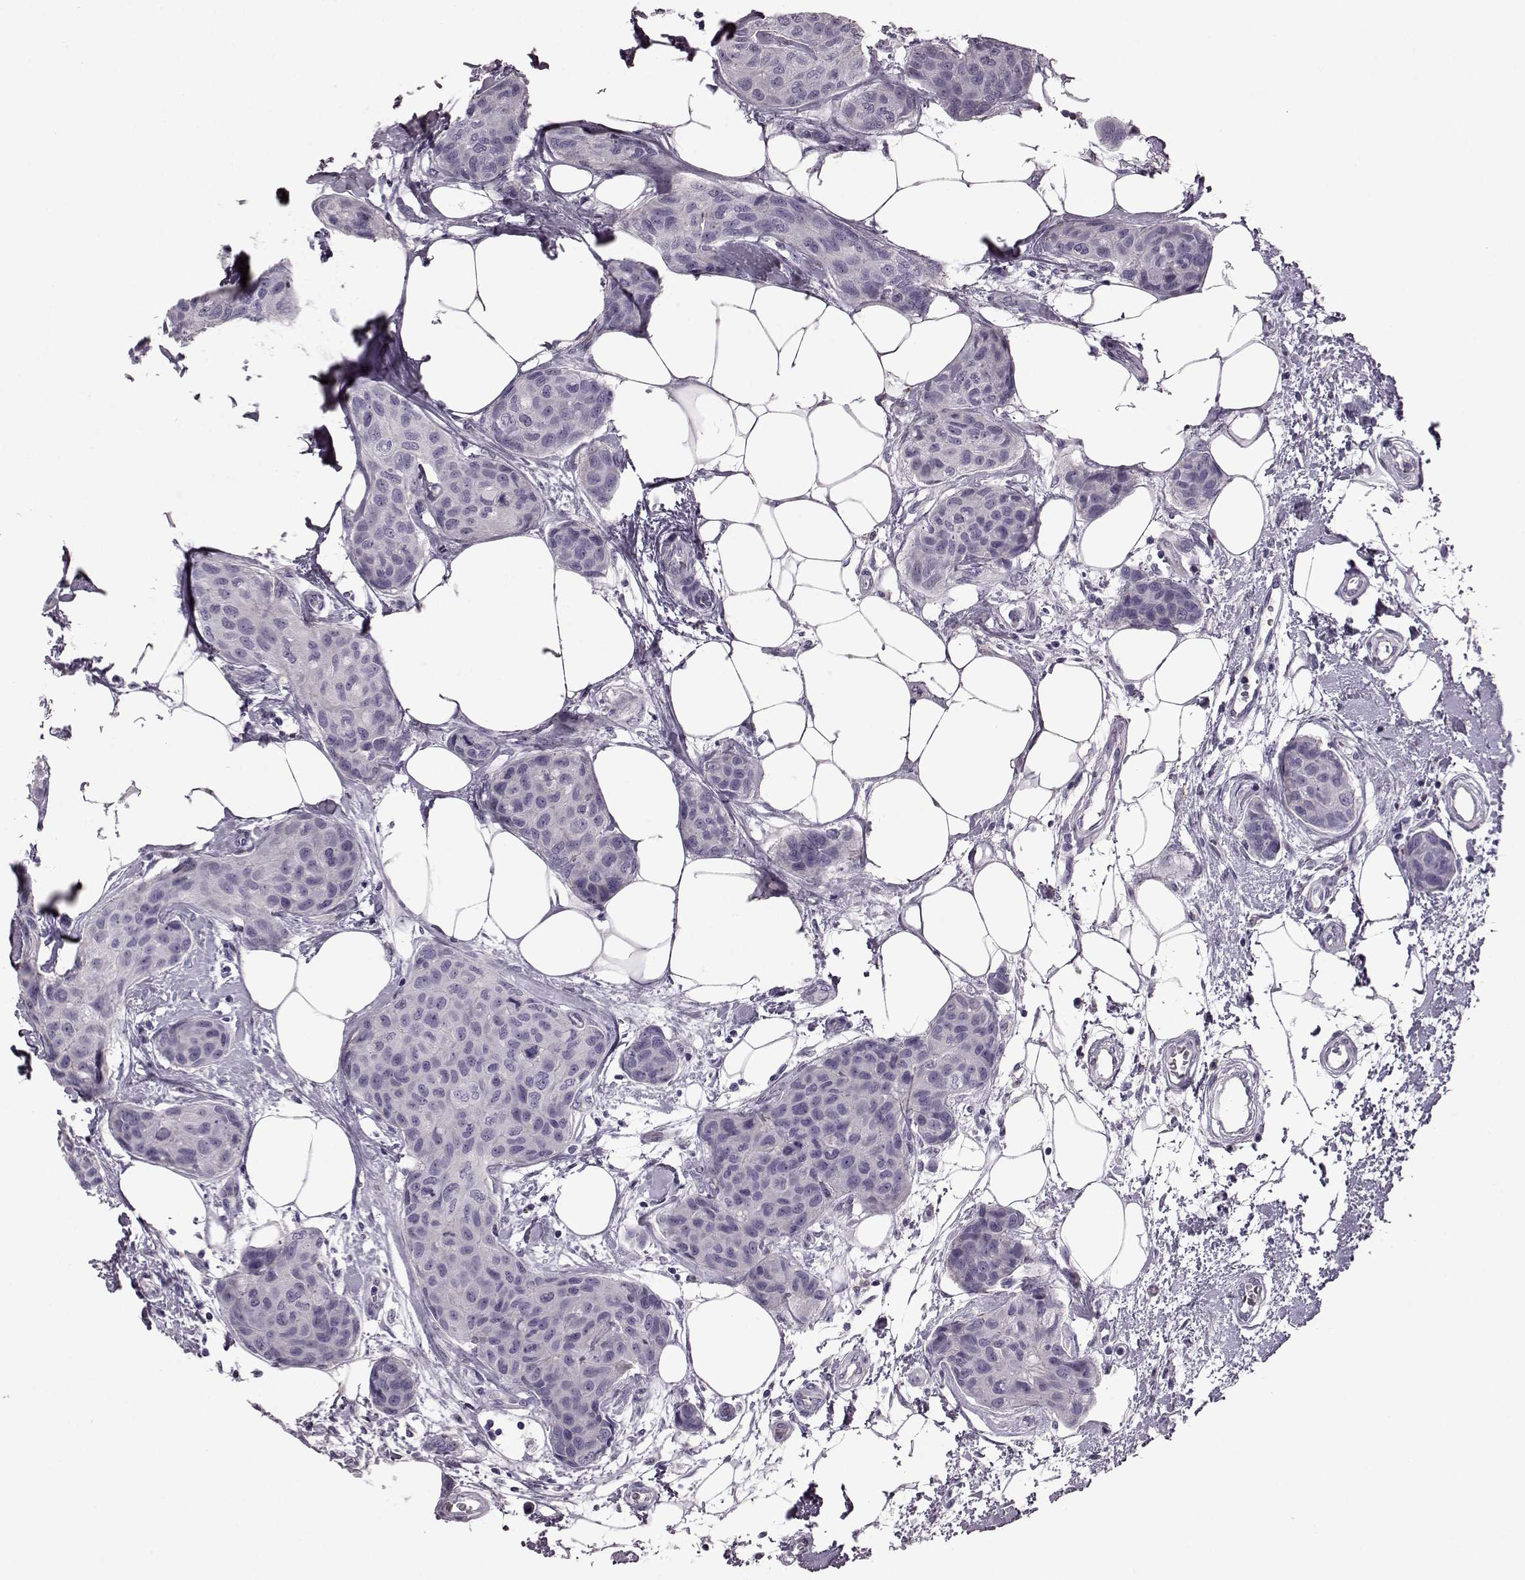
{"staining": {"intensity": "negative", "quantity": "none", "location": "none"}, "tissue": "breast cancer", "cell_type": "Tumor cells", "image_type": "cancer", "snomed": [{"axis": "morphology", "description": "Duct carcinoma"}, {"axis": "topography", "description": "Breast"}], "caption": "Histopathology image shows no significant protein expression in tumor cells of breast cancer.", "gene": "SNTG1", "patient": {"sex": "female", "age": 80}}